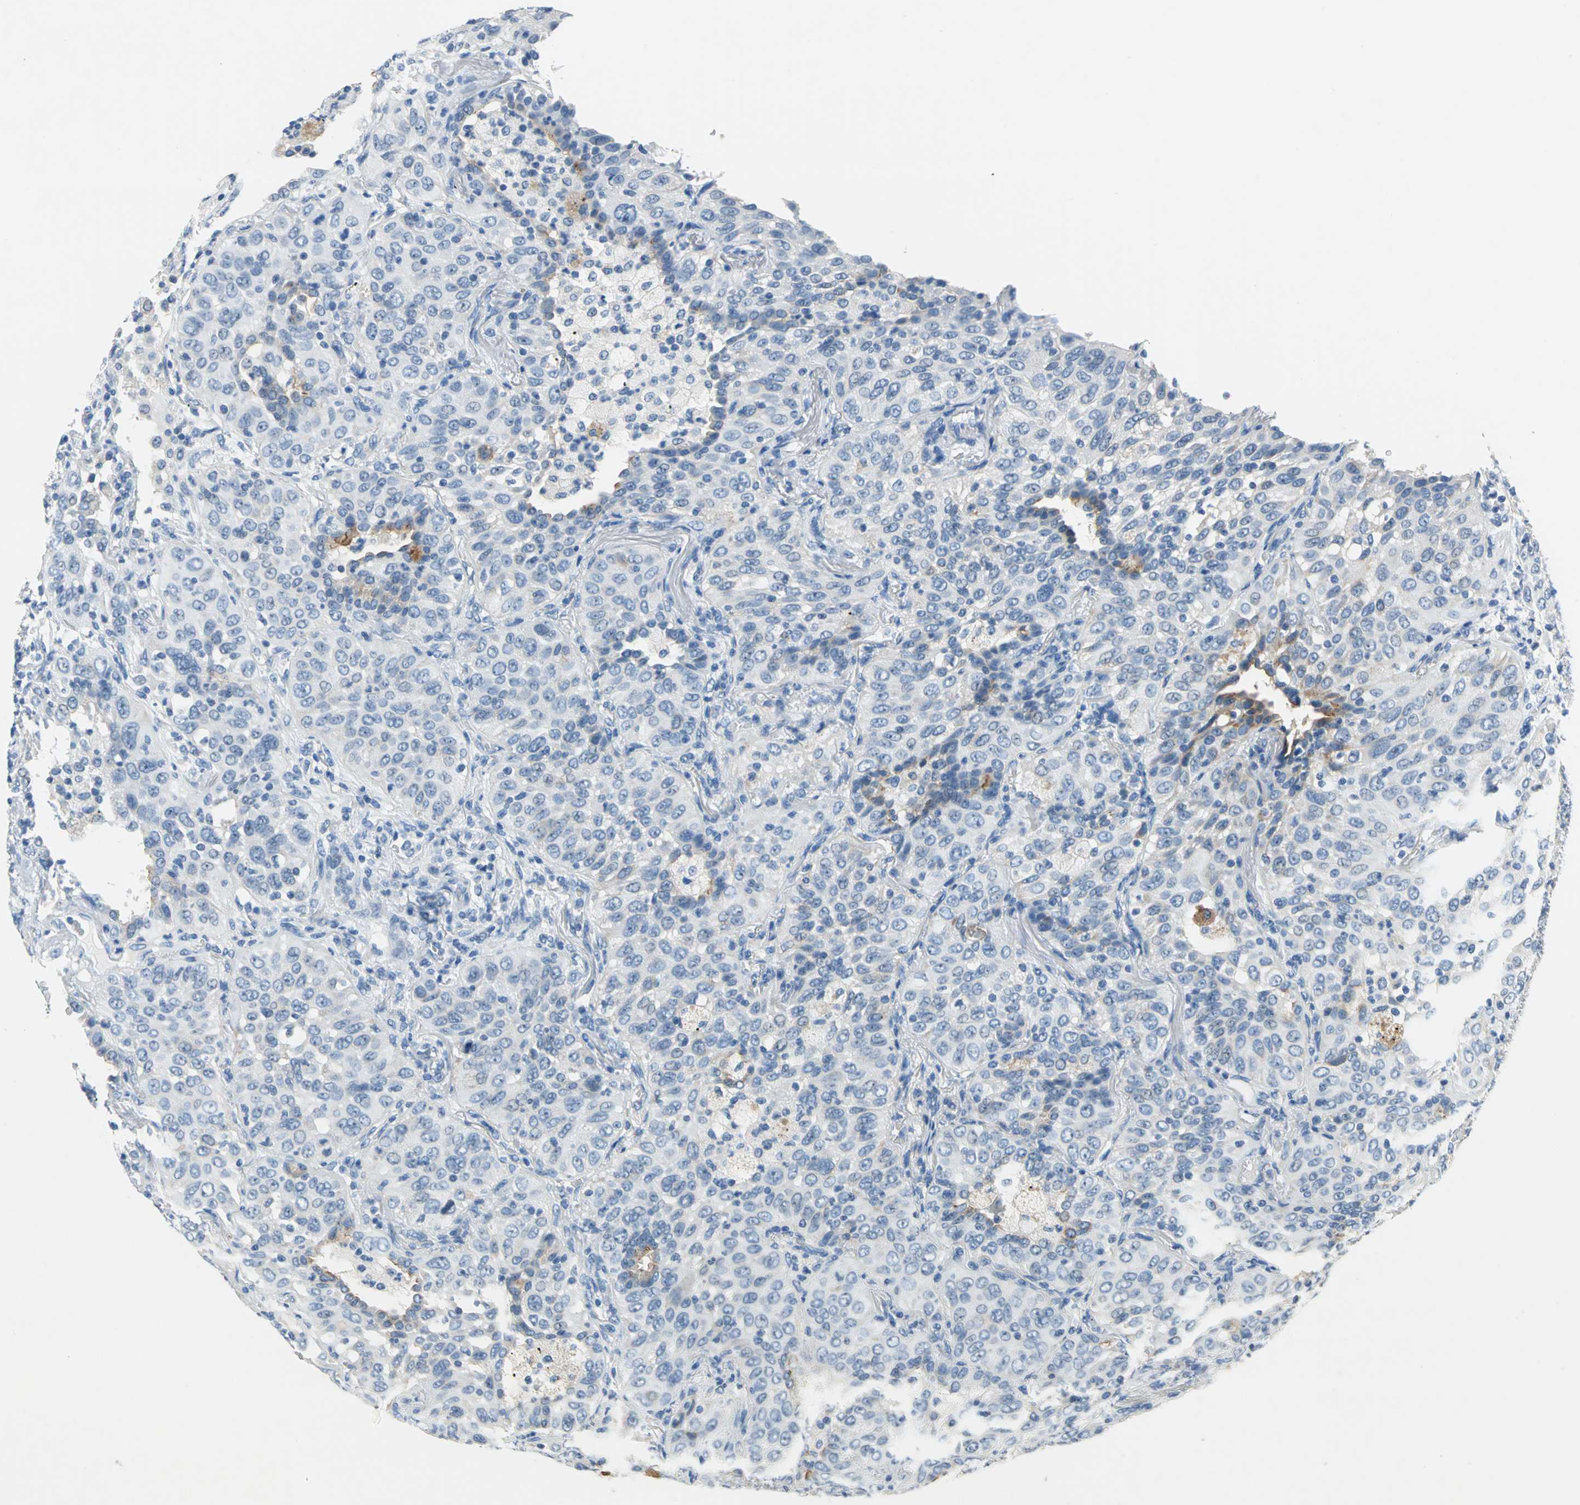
{"staining": {"intensity": "negative", "quantity": "none", "location": "none"}, "tissue": "lung cancer", "cell_type": "Tumor cells", "image_type": "cancer", "snomed": [{"axis": "morphology", "description": "Squamous cell carcinoma, NOS"}, {"axis": "topography", "description": "Lung"}], "caption": "Lung cancer (squamous cell carcinoma) was stained to show a protein in brown. There is no significant staining in tumor cells.", "gene": "MUC4", "patient": {"sex": "female", "age": 67}}